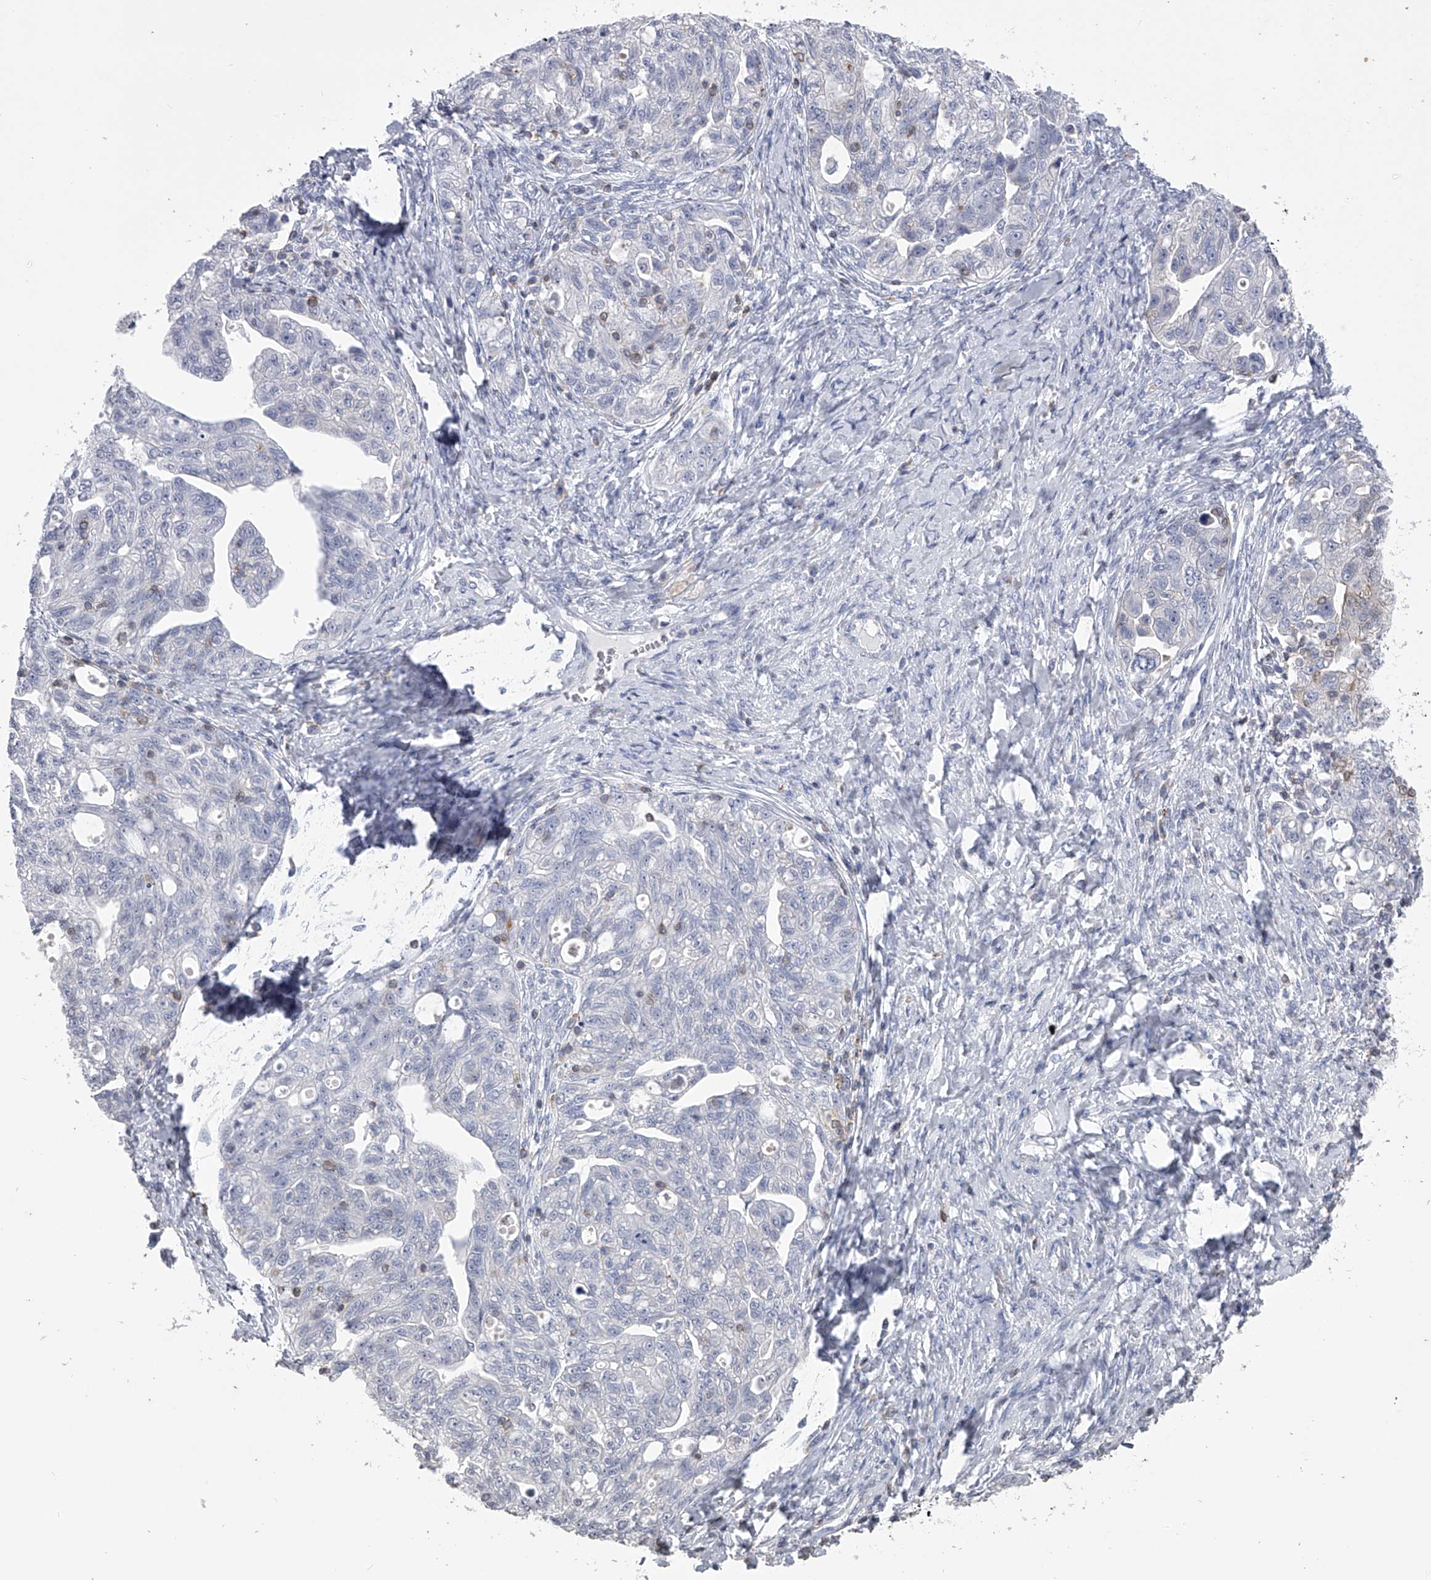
{"staining": {"intensity": "negative", "quantity": "none", "location": "none"}, "tissue": "ovarian cancer", "cell_type": "Tumor cells", "image_type": "cancer", "snomed": [{"axis": "morphology", "description": "Carcinoma, NOS"}, {"axis": "morphology", "description": "Cystadenocarcinoma, serous, NOS"}, {"axis": "topography", "description": "Ovary"}], "caption": "The photomicrograph reveals no staining of tumor cells in ovarian cancer.", "gene": "TASP1", "patient": {"sex": "female", "age": 69}}